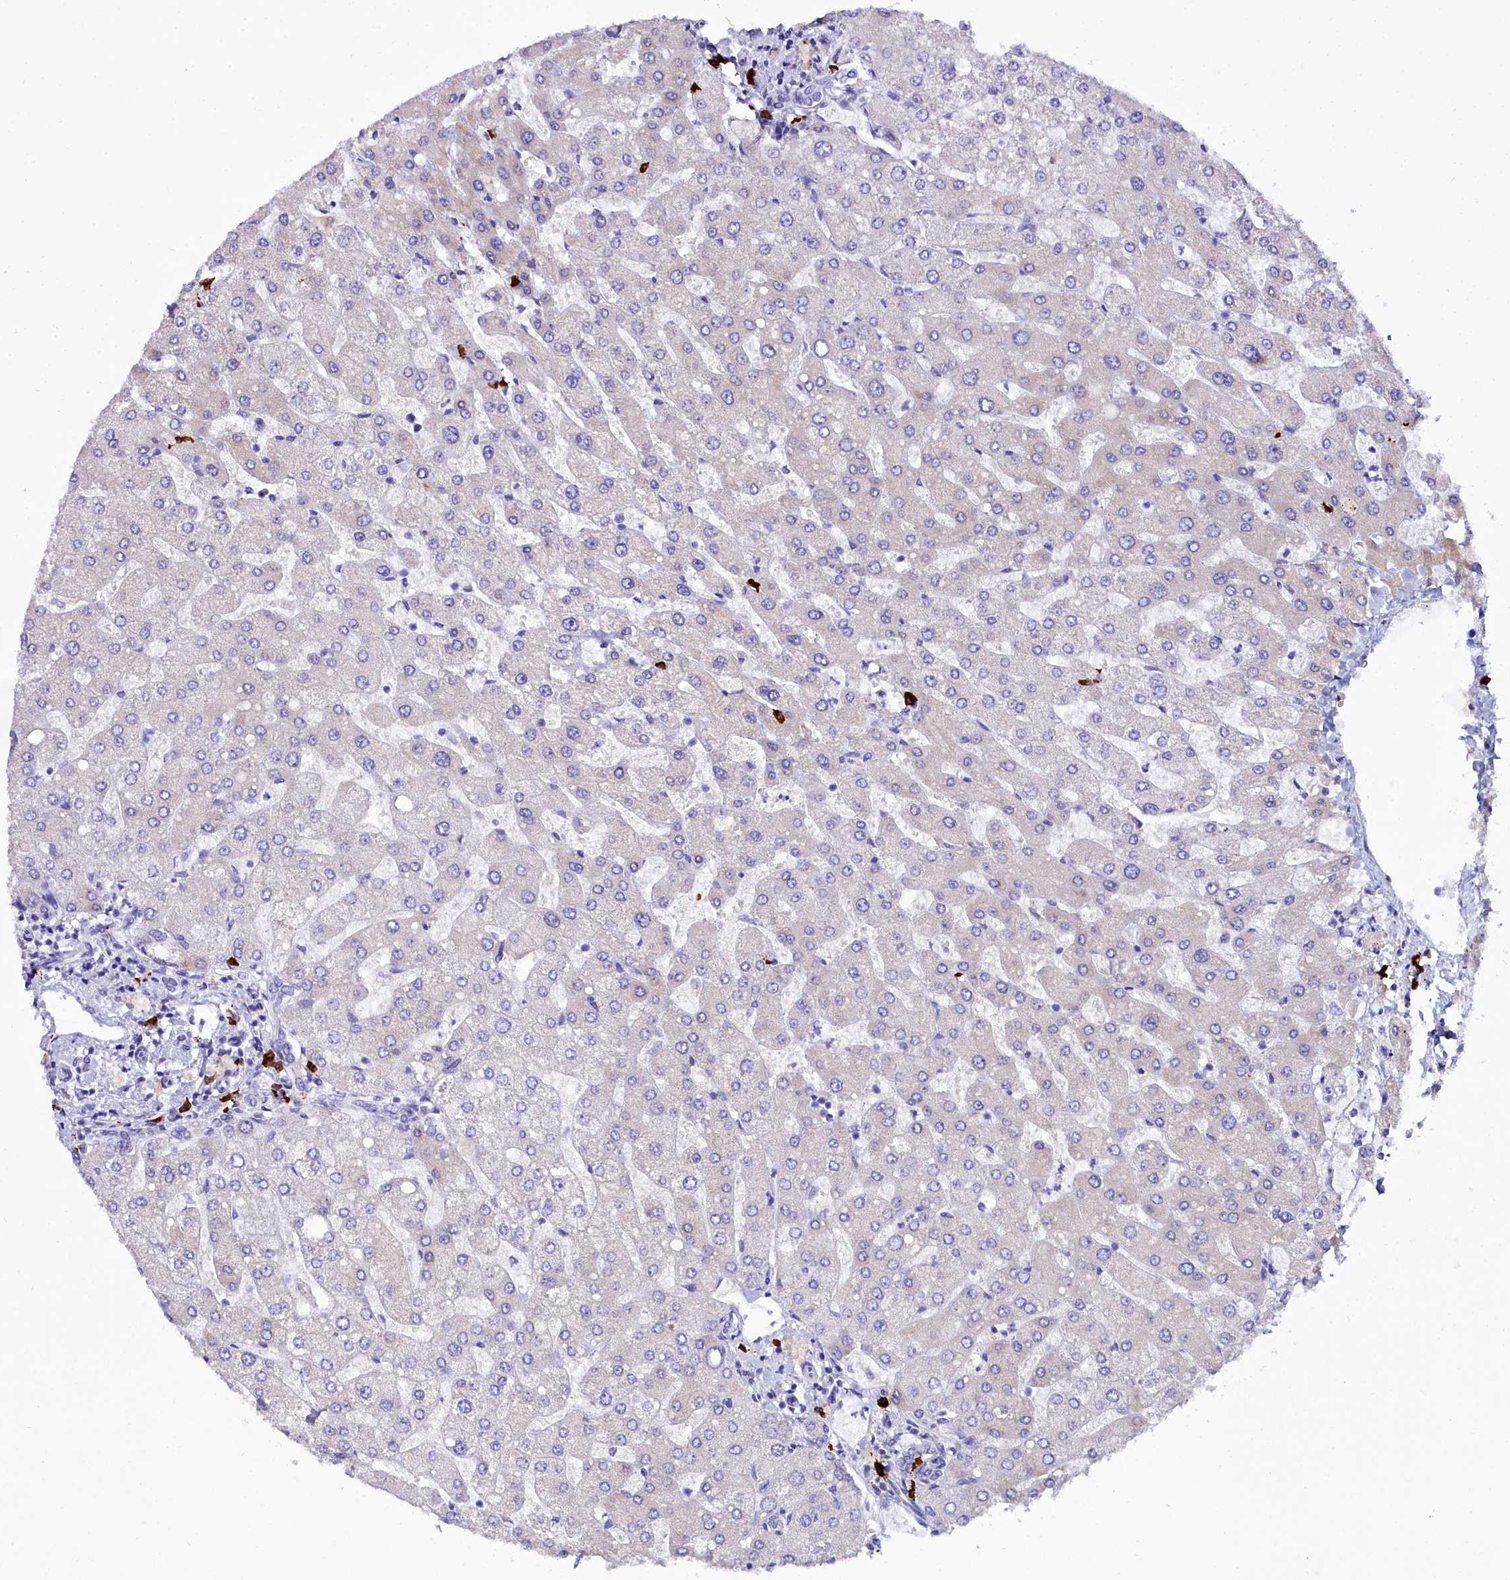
{"staining": {"intensity": "negative", "quantity": "none", "location": "none"}, "tissue": "liver", "cell_type": "Cholangiocytes", "image_type": "normal", "snomed": [{"axis": "morphology", "description": "Normal tissue, NOS"}, {"axis": "topography", "description": "Liver"}], "caption": "Cholangiocytes show no significant protein positivity in benign liver. (DAB immunohistochemistry visualized using brightfield microscopy, high magnification).", "gene": "TXNDC5", "patient": {"sex": "male", "age": 55}}